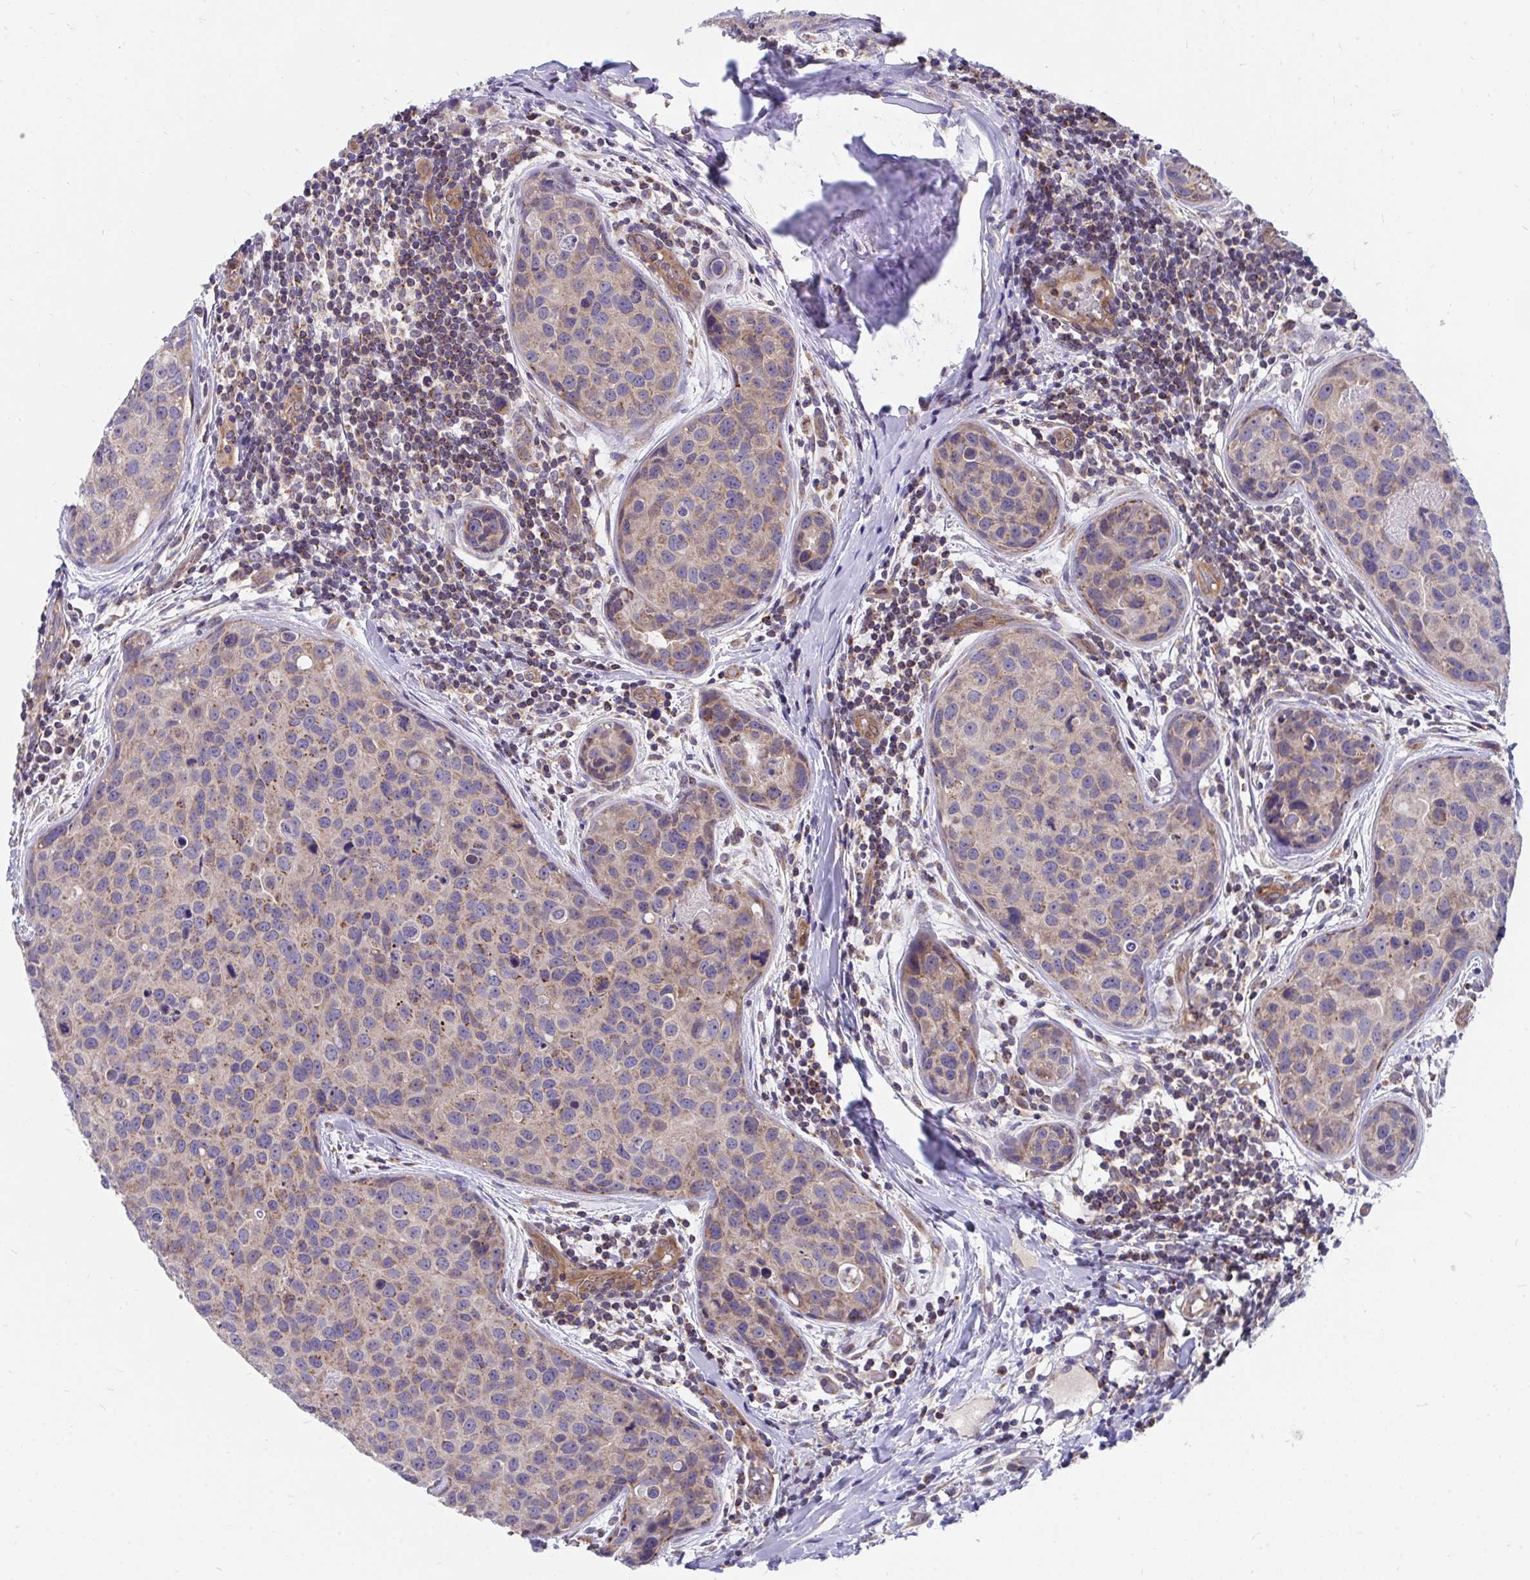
{"staining": {"intensity": "moderate", "quantity": "25%-75%", "location": "cytoplasmic/membranous"}, "tissue": "breast cancer", "cell_type": "Tumor cells", "image_type": "cancer", "snomed": [{"axis": "morphology", "description": "Duct carcinoma"}, {"axis": "topography", "description": "Breast"}], "caption": "Immunohistochemical staining of breast invasive ductal carcinoma exhibits medium levels of moderate cytoplasmic/membranous protein positivity in approximately 25%-75% of tumor cells. (DAB (3,3'-diaminobenzidine) IHC with brightfield microscopy, high magnification).", "gene": "FHIP1B", "patient": {"sex": "female", "age": 24}}